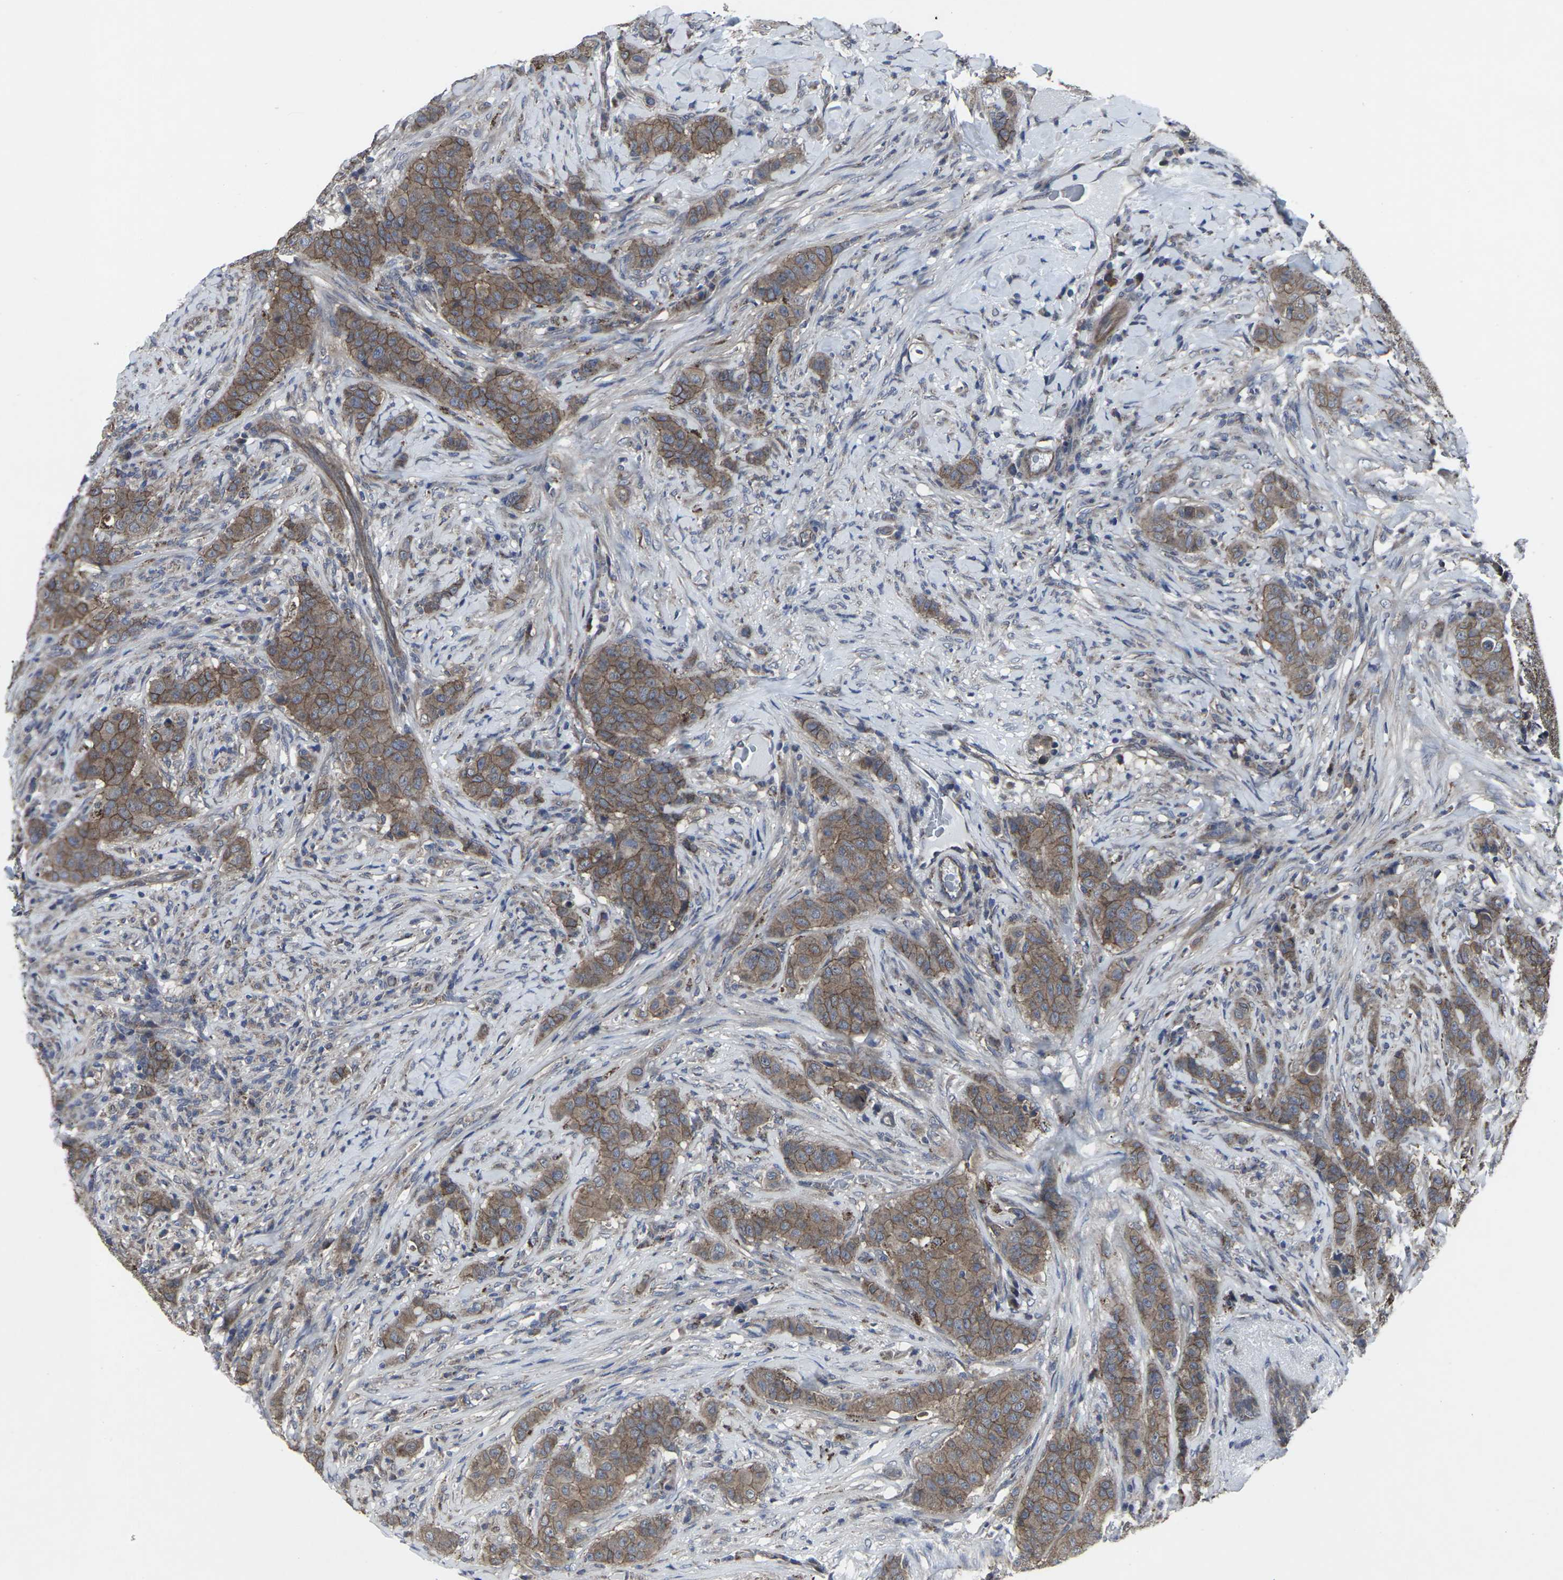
{"staining": {"intensity": "moderate", "quantity": ">75%", "location": "cytoplasmic/membranous"}, "tissue": "breast cancer", "cell_type": "Tumor cells", "image_type": "cancer", "snomed": [{"axis": "morphology", "description": "Normal tissue, NOS"}, {"axis": "morphology", "description": "Duct carcinoma"}, {"axis": "topography", "description": "Breast"}], "caption": "The immunohistochemical stain highlights moderate cytoplasmic/membranous positivity in tumor cells of breast invasive ductal carcinoma tissue.", "gene": "MAPKAPK2", "patient": {"sex": "female", "age": 40}}